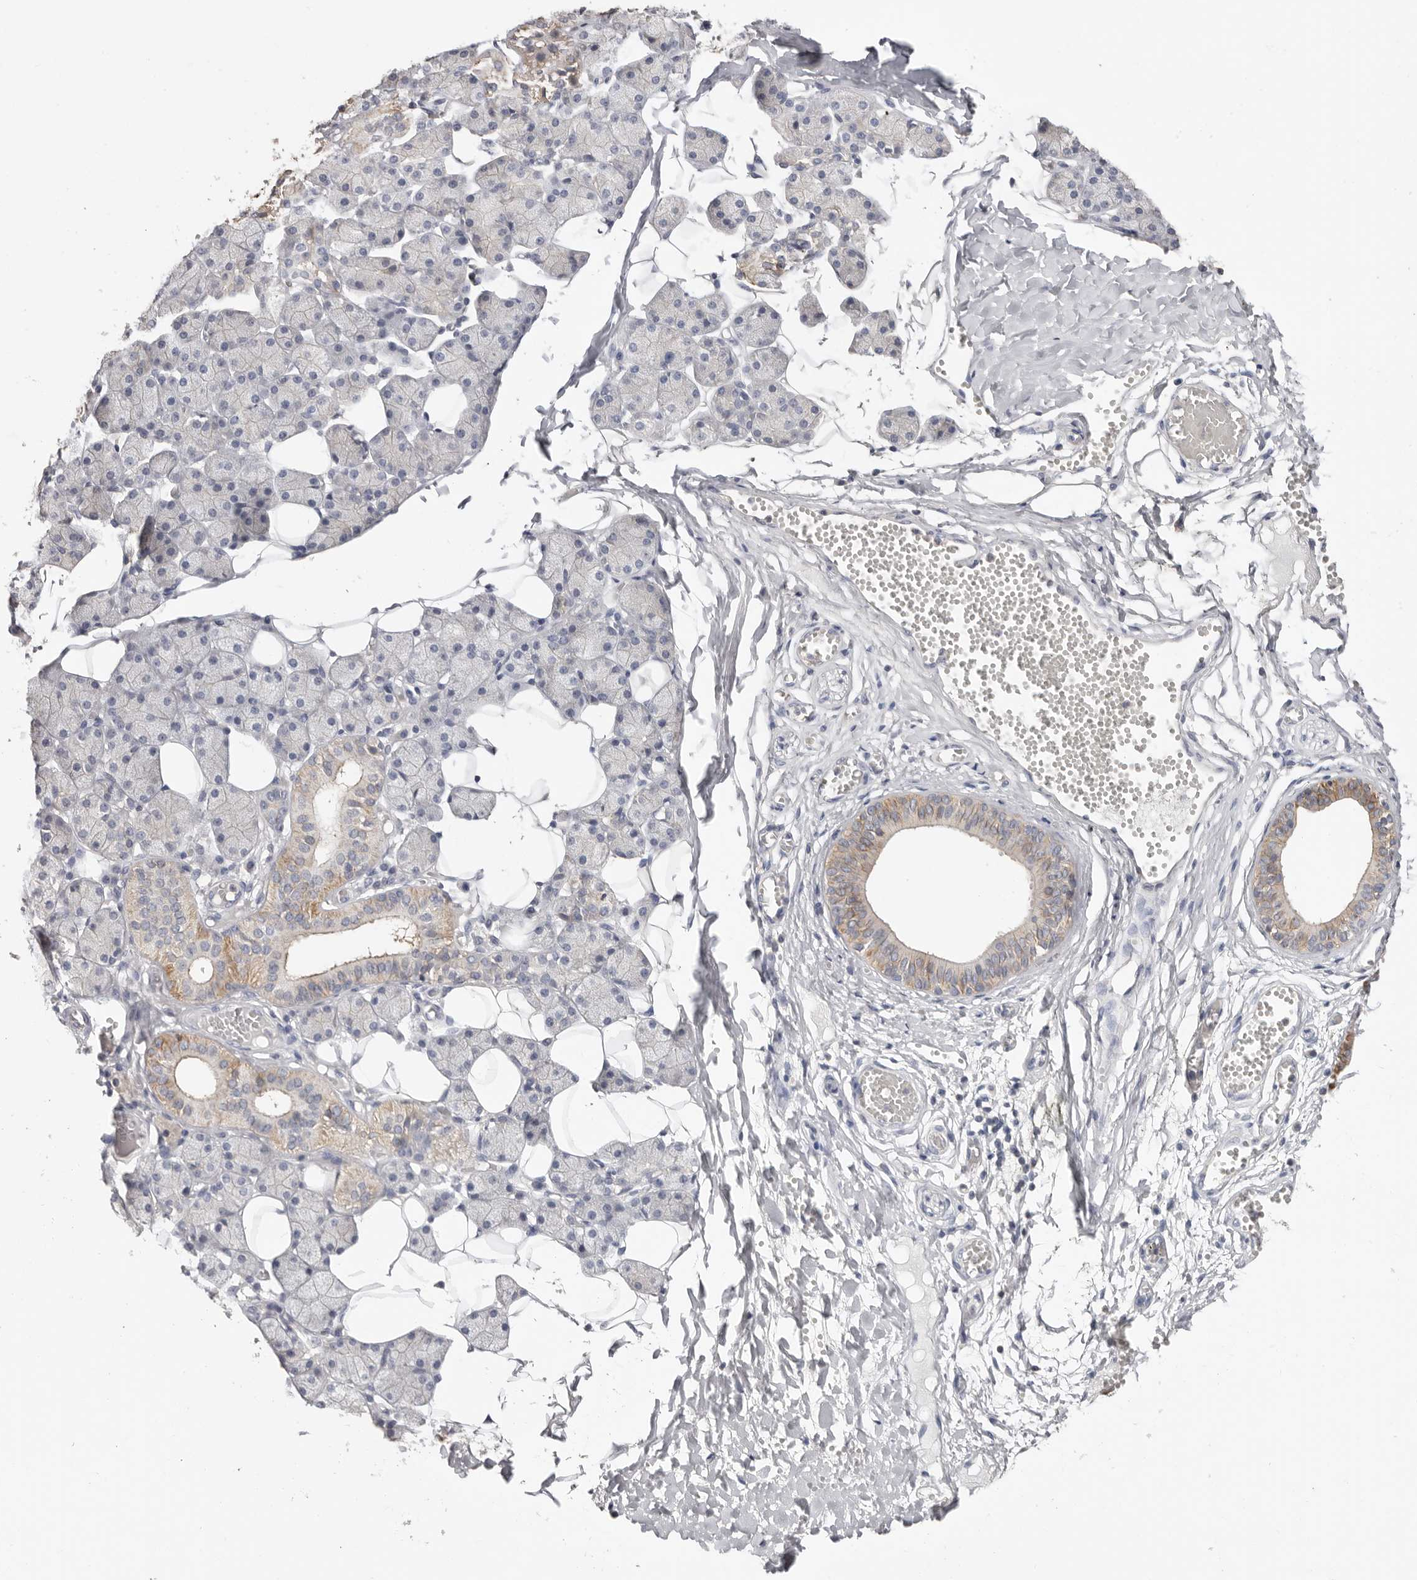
{"staining": {"intensity": "weak", "quantity": "<25%", "location": "cytoplasmic/membranous"}, "tissue": "salivary gland", "cell_type": "Glandular cells", "image_type": "normal", "snomed": [{"axis": "morphology", "description": "Normal tissue, NOS"}, {"axis": "topography", "description": "Salivary gland"}], "caption": "A high-resolution histopathology image shows immunohistochemistry (IHC) staining of unremarkable salivary gland, which demonstrates no significant expression in glandular cells.", "gene": "S100A14", "patient": {"sex": "female", "age": 33}}